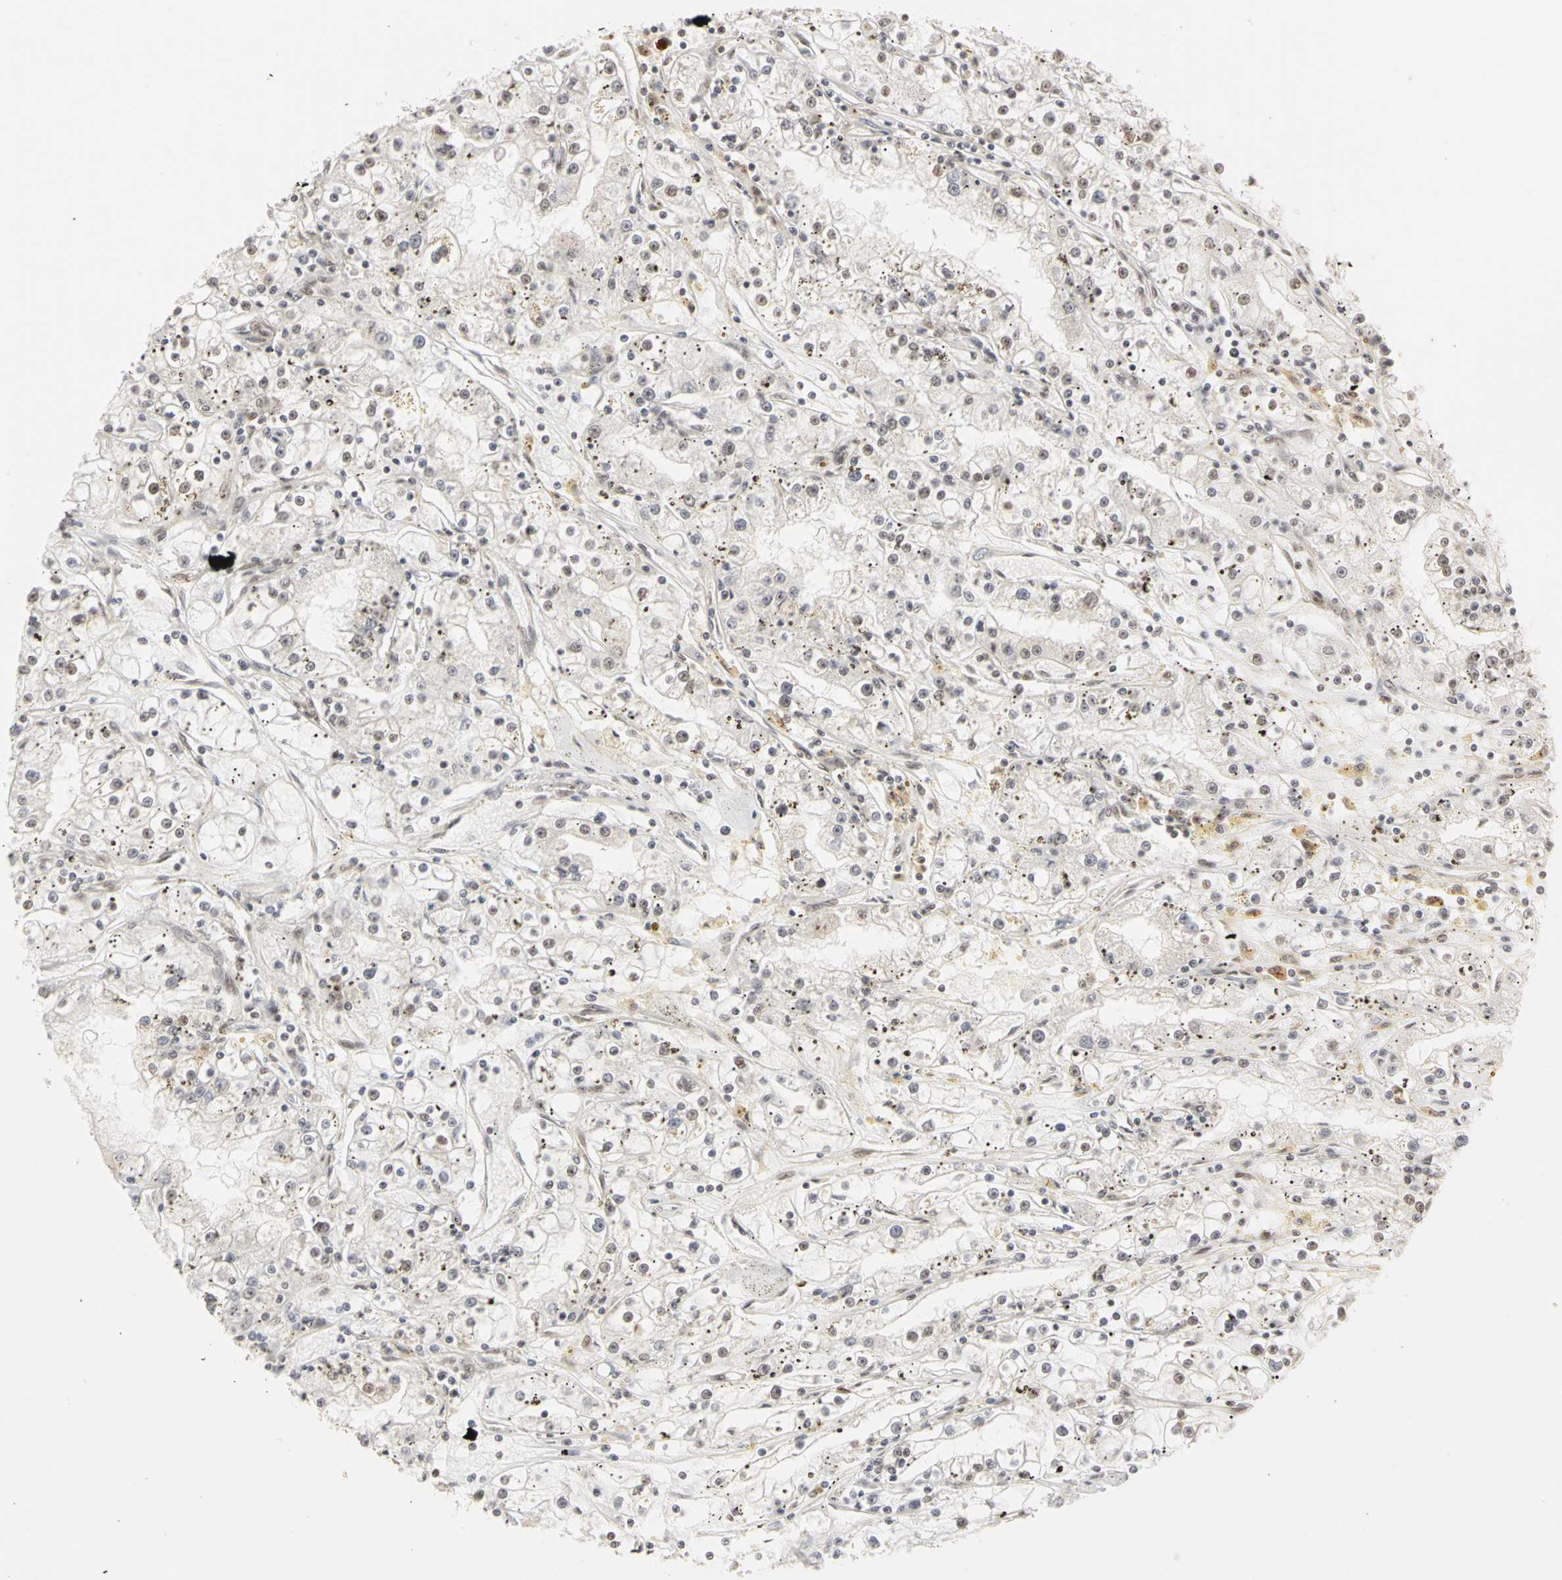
{"staining": {"intensity": "weak", "quantity": "25%-75%", "location": "nuclear"}, "tissue": "renal cancer", "cell_type": "Tumor cells", "image_type": "cancer", "snomed": [{"axis": "morphology", "description": "Adenocarcinoma, NOS"}, {"axis": "topography", "description": "Kidney"}], "caption": "This image exhibits adenocarcinoma (renal) stained with immunohistochemistry to label a protein in brown. The nuclear of tumor cells show weak positivity for the protein. Nuclei are counter-stained blue.", "gene": "CSNK2B", "patient": {"sex": "male", "age": 56}}